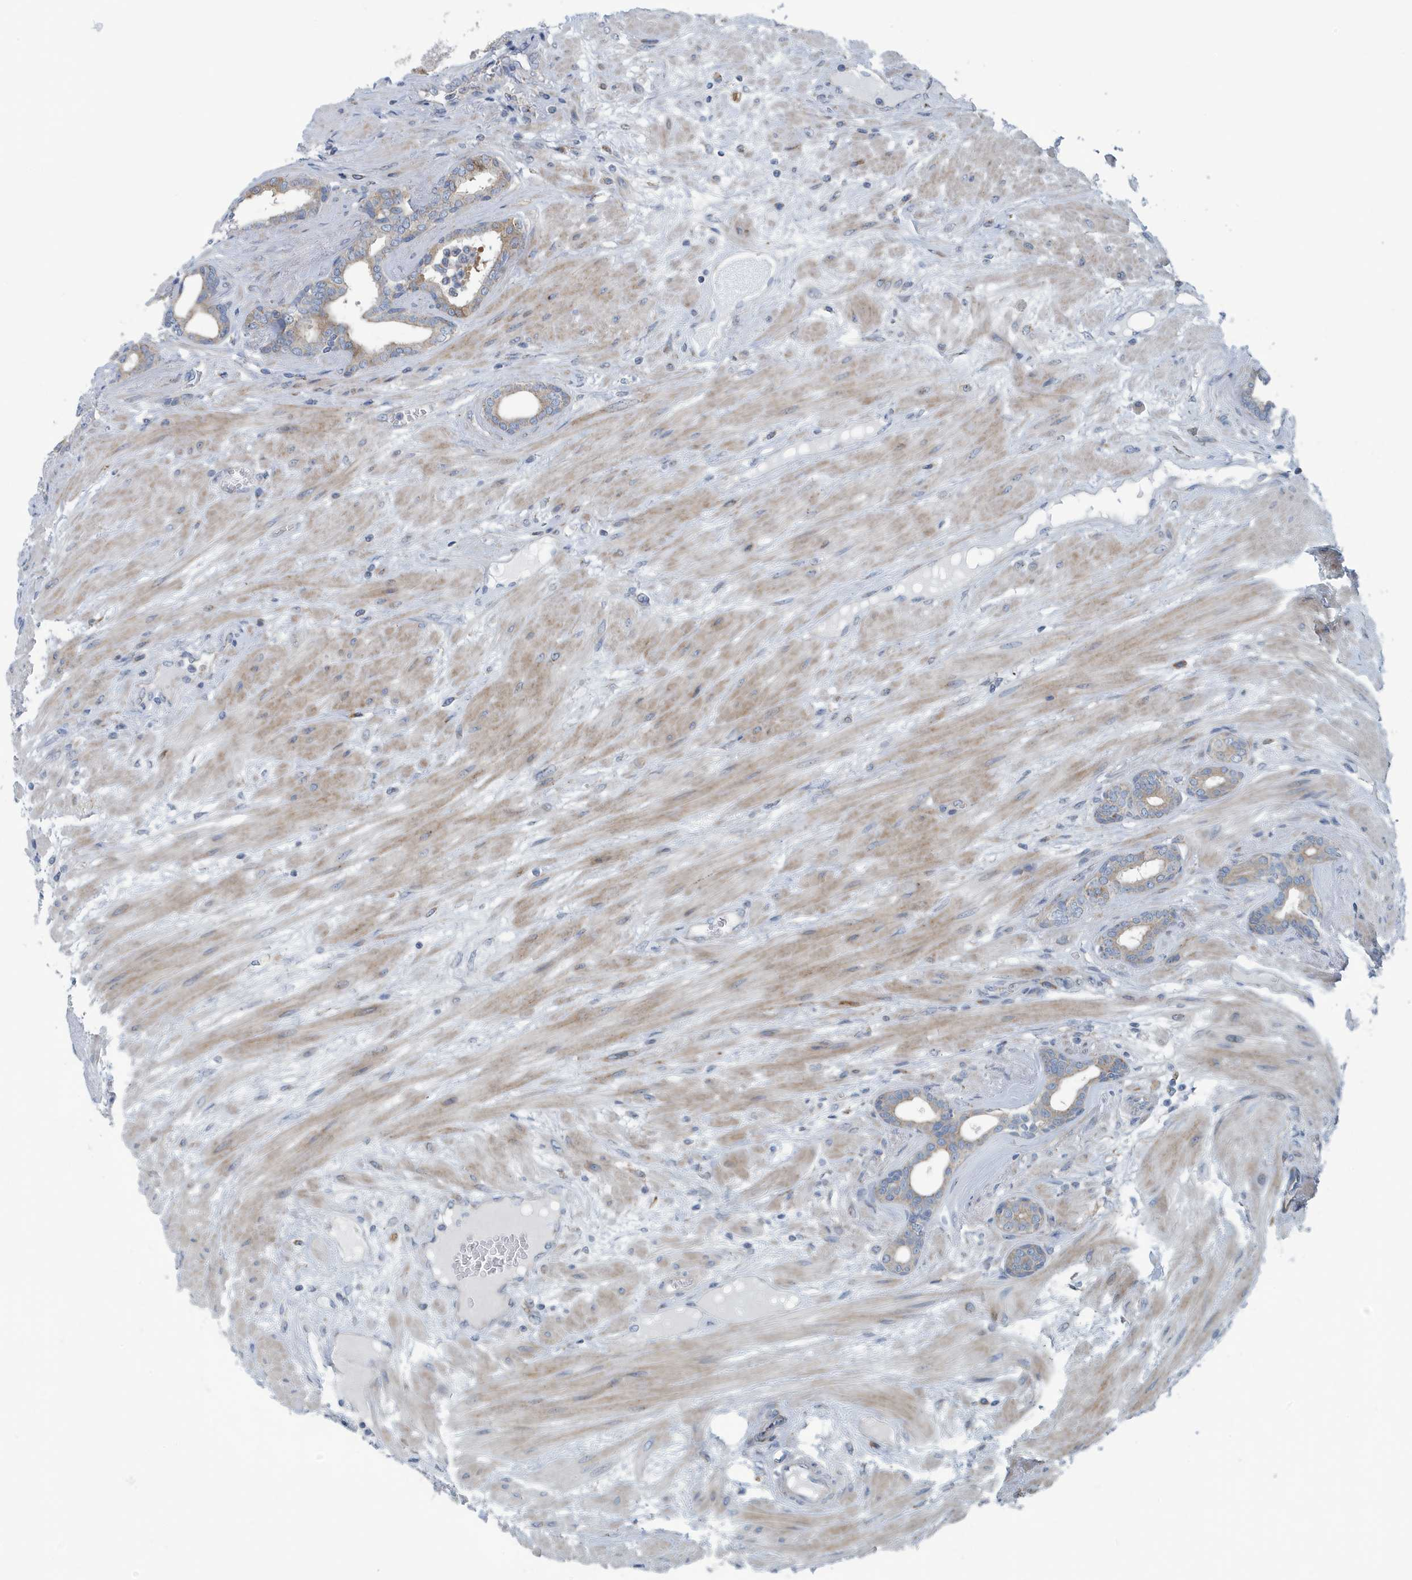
{"staining": {"intensity": "weak", "quantity": "<25%", "location": "cytoplasmic/membranous"}, "tissue": "prostate cancer", "cell_type": "Tumor cells", "image_type": "cancer", "snomed": [{"axis": "morphology", "description": "Adenocarcinoma, Low grade"}, {"axis": "topography", "description": "Prostate"}], "caption": "Immunohistochemistry histopathology image of neoplastic tissue: human prostate low-grade adenocarcinoma stained with DAB (3,3'-diaminobenzidine) demonstrates no significant protein expression in tumor cells.", "gene": "PPM1M", "patient": {"sex": "male", "age": 60}}